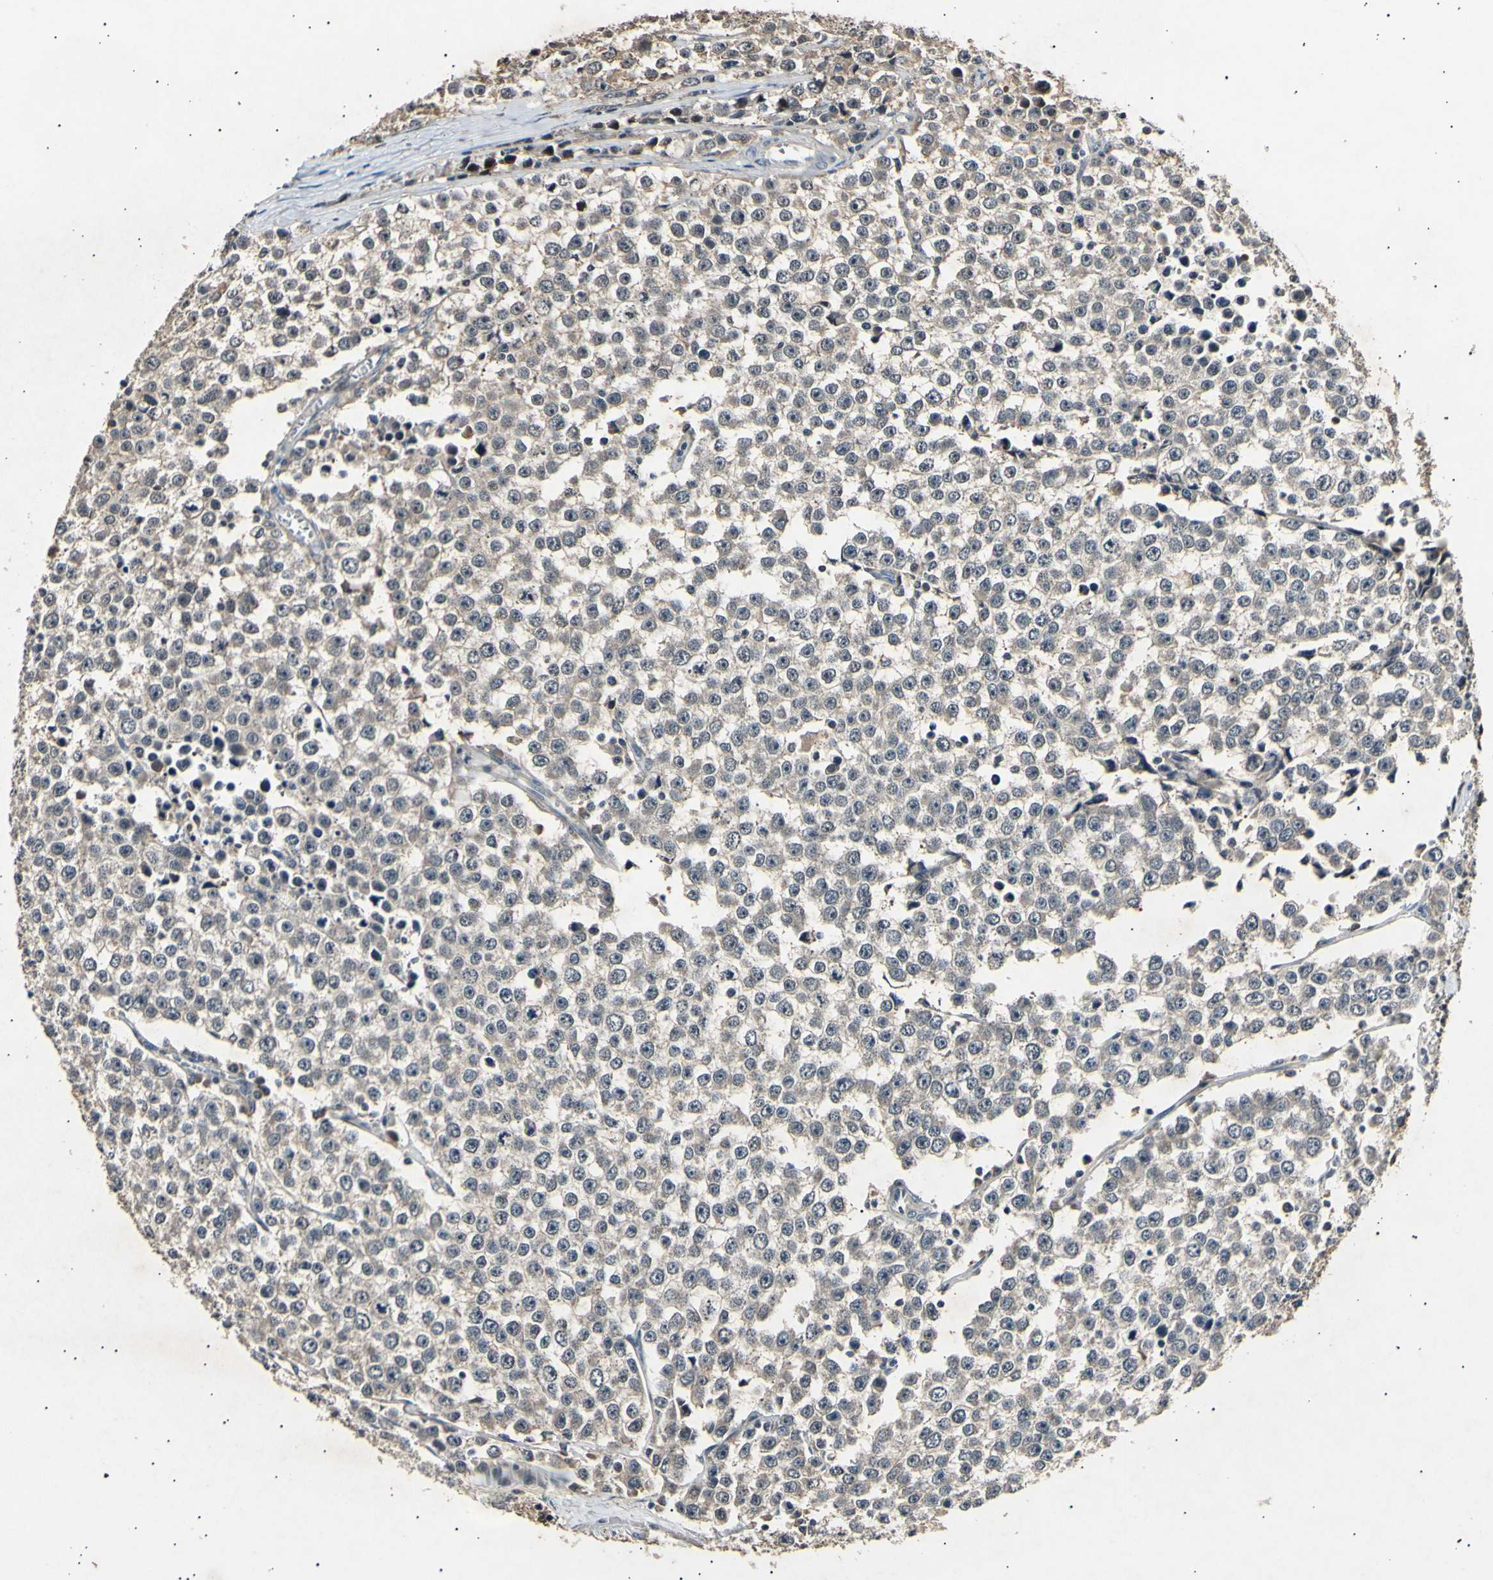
{"staining": {"intensity": "weak", "quantity": "25%-75%", "location": "cytoplasmic/membranous"}, "tissue": "testis cancer", "cell_type": "Tumor cells", "image_type": "cancer", "snomed": [{"axis": "morphology", "description": "Seminoma, NOS"}, {"axis": "morphology", "description": "Carcinoma, Embryonal, NOS"}, {"axis": "topography", "description": "Testis"}], "caption": "DAB (3,3'-diaminobenzidine) immunohistochemical staining of human embryonal carcinoma (testis) displays weak cytoplasmic/membranous protein positivity in about 25%-75% of tumor cells. The staining is performed using DAB (3,3'-diaminobenzidine) brown chromogen to label protein expression. The nuclei are counter-stained blue using hematoxylin.", "gene": "ADCY3", "patient": {"sex": "male", "age": 52}}